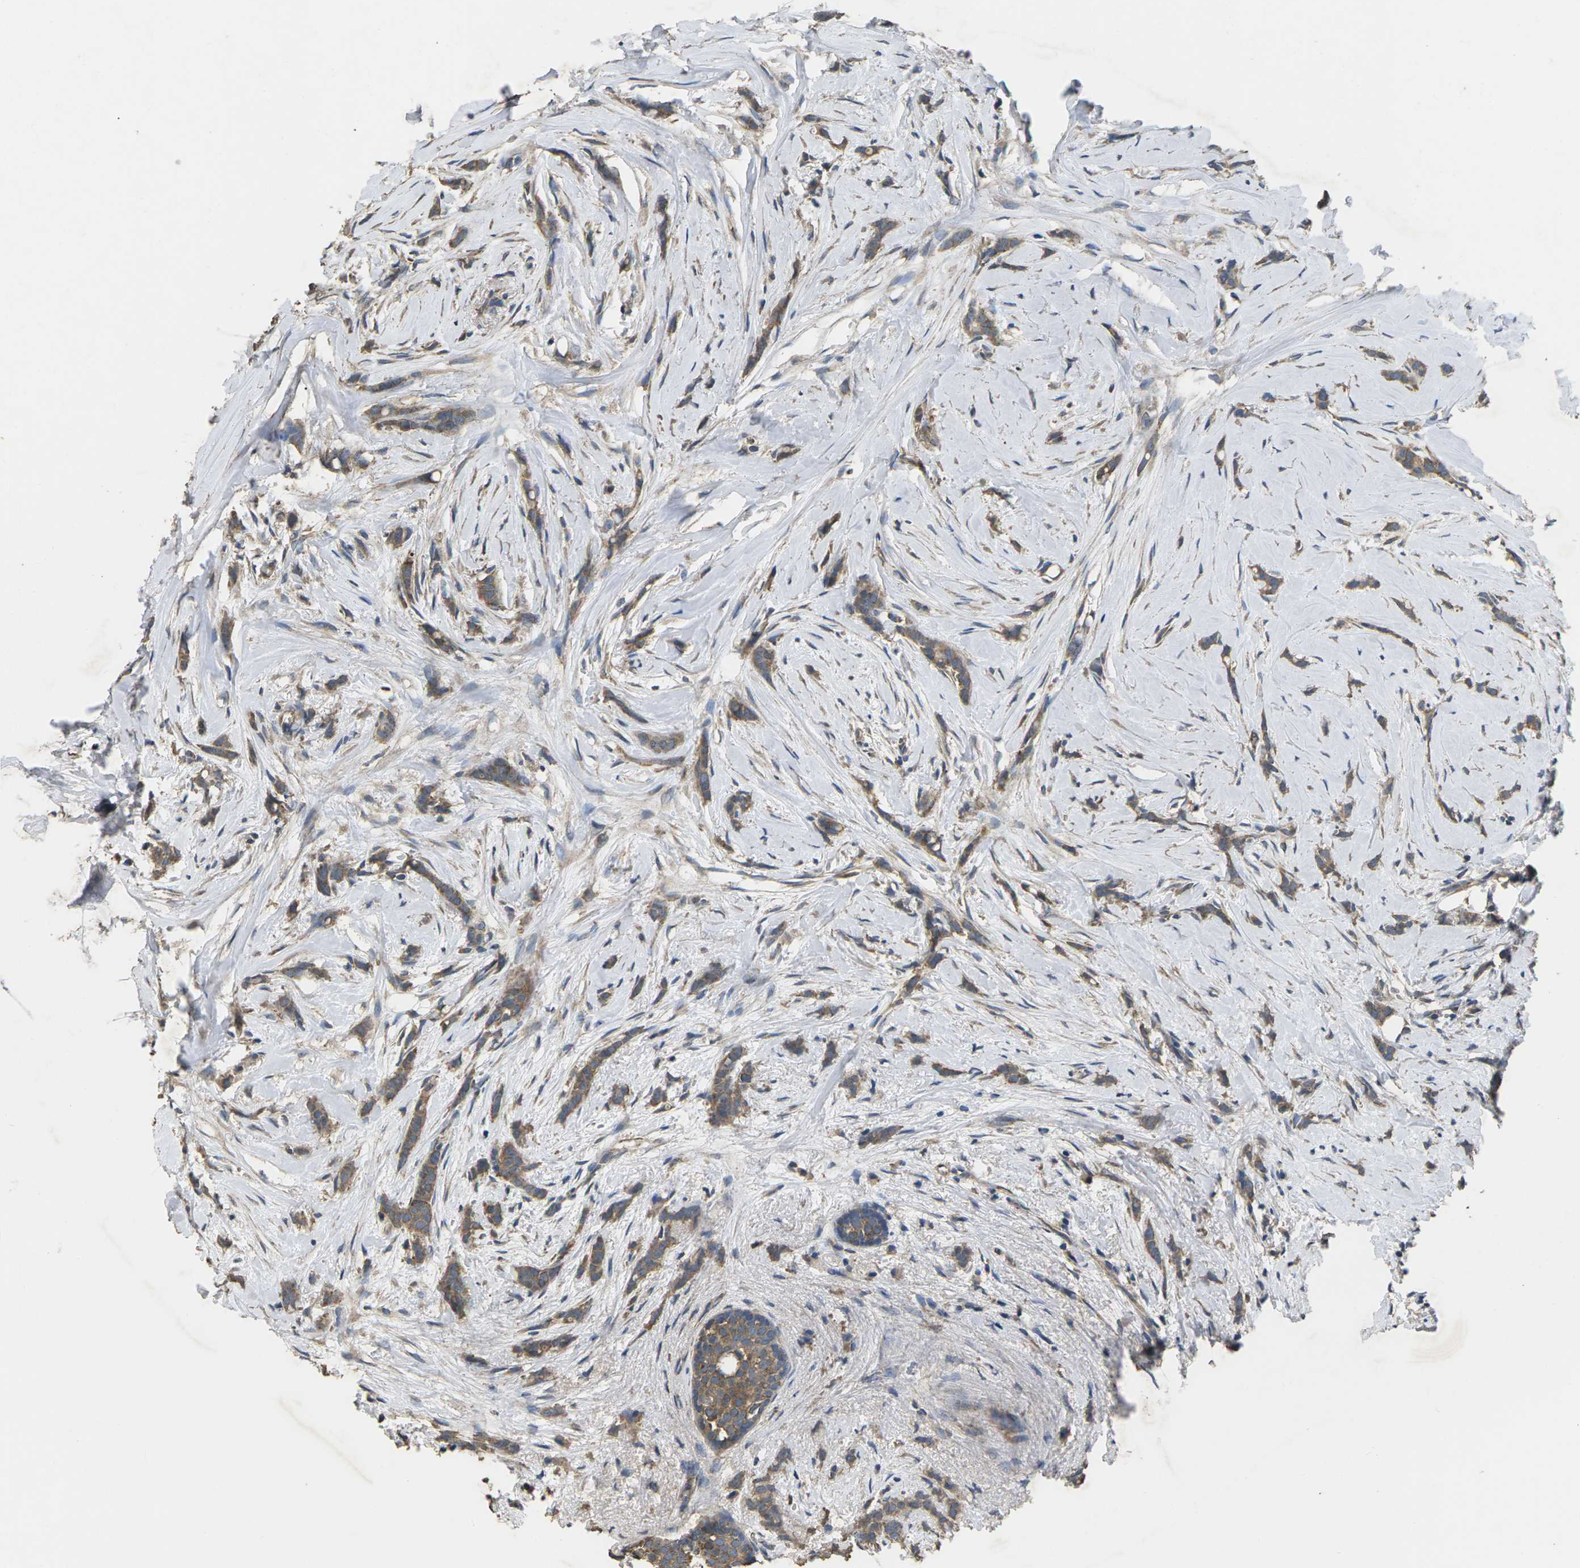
{"staining": {"intensity": "moderate", "quantity": ">75%", "location": "cytoplasmic/membranous"}, "tissue": "breast cancer", "cell_type": "Tumor cells", "image_type": "cancer", "snomed": [{"axis": "morphology", "description": "Lobular carcinoma, in situ"}, {"axis": "morphology", "description": "Lobular carcinoma"}, {"axis": "topography", "description": "Breast"}], "caption": "The micrograph shows immunohistochemical staining of breast cancer. There is moderate cytoplasmic/membranous staining is identified in approximately >75% of tumor cells.", "gene": "B4GAT1", "patient": {"sex": "female", "age": 41}}